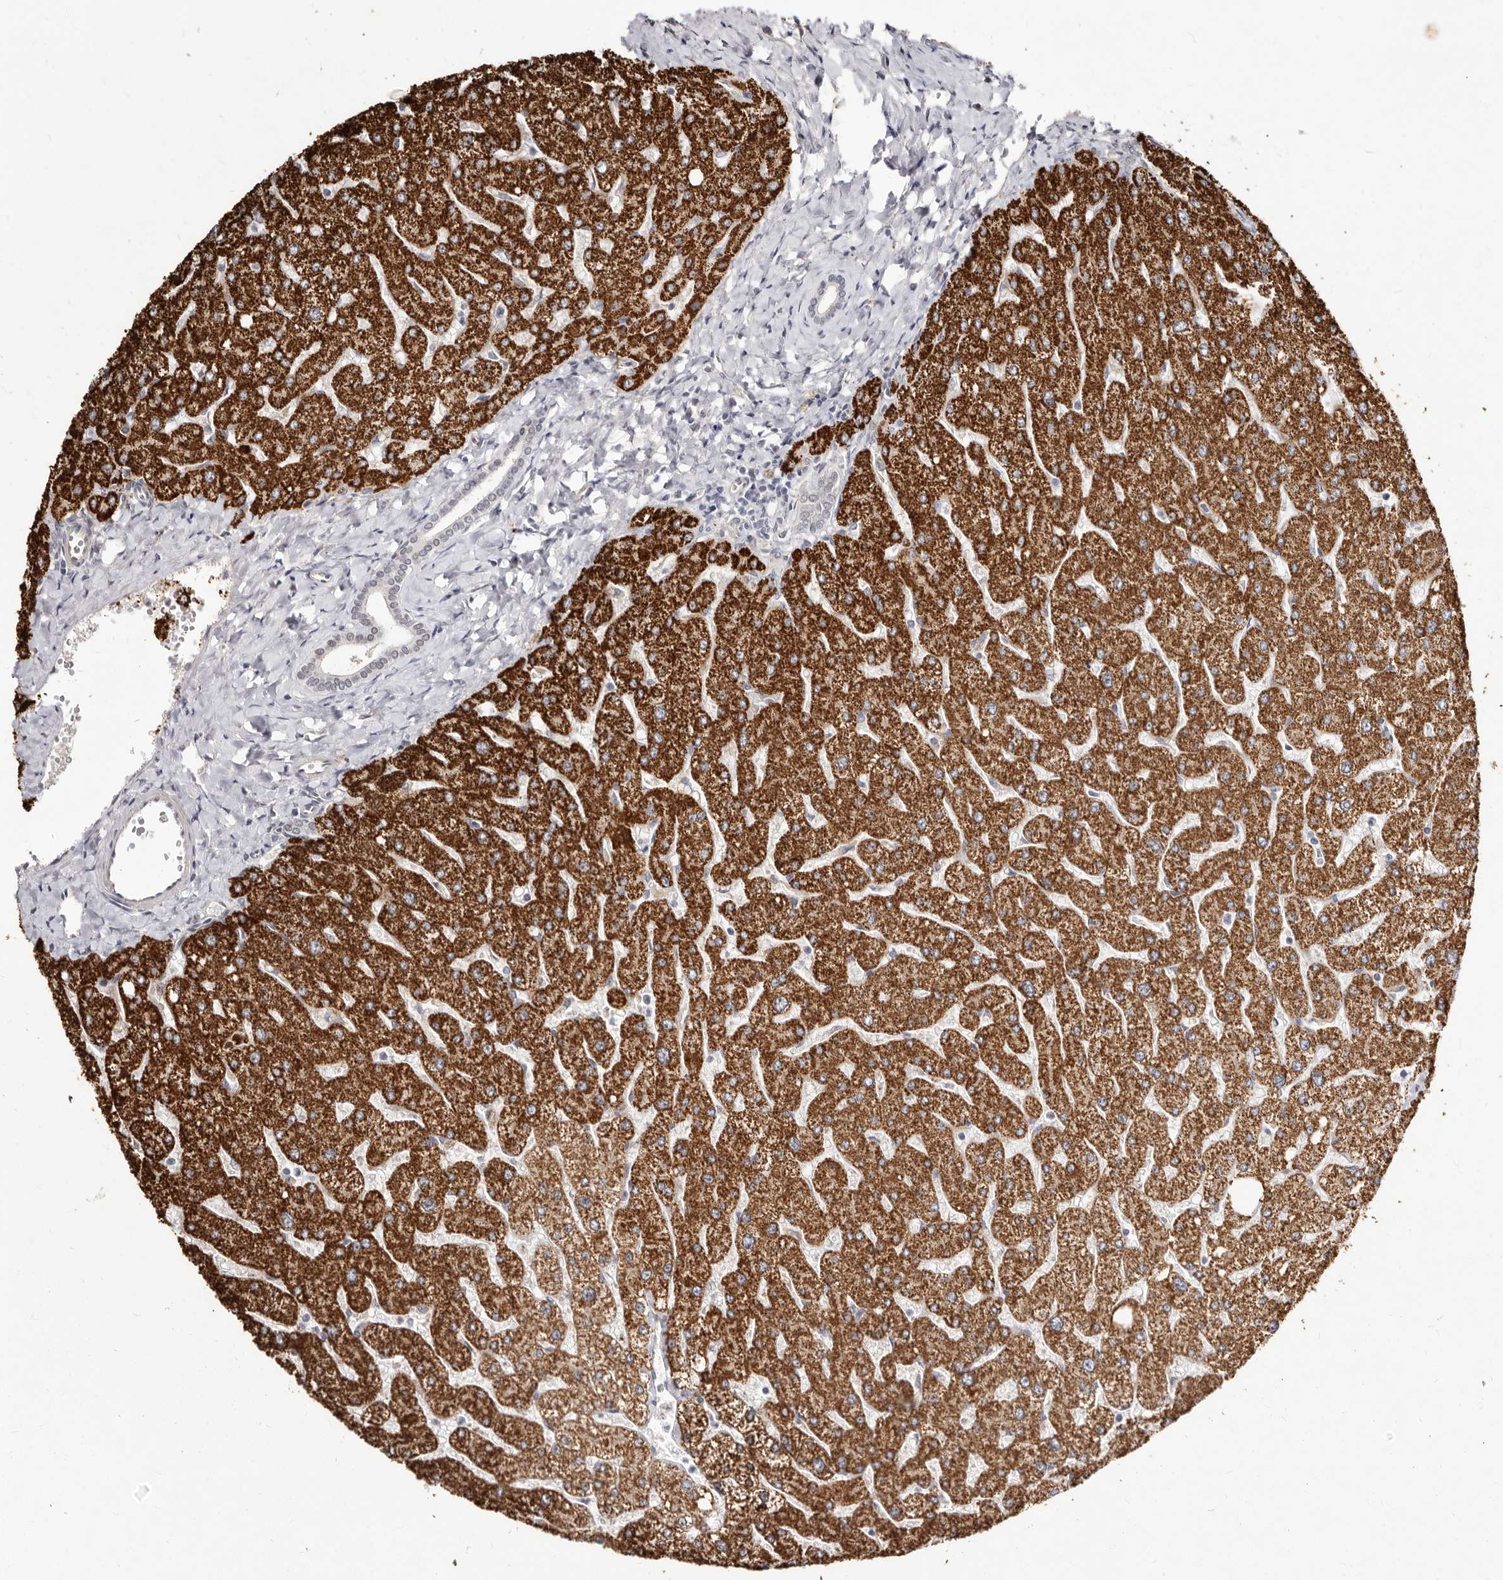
{"staining": {"intensity": "negative", "quantity": "none", "location": "none"}, "tissue": "liver", "cell_type": "Cholangiocytes", "image_type": "normal", "snomed": [{"axis": "morphology", "description": "Normal tissue, NOS"}, {"axis": "topography", "description": "Liver"}], "caption": "This image is of unremarkable liver stained with immunohistochemistry to label a protein in brown with the nuclei are counter-stained blue. There is no staining in cholangiocytes. Brightfield microscopy of immunohistochemistry (IHC) stained with DAB (brown) and hematoxylin (blue), captured at high magnification.", "gene": "LCORL", "patient": {"sex": "male", "age": 55}}